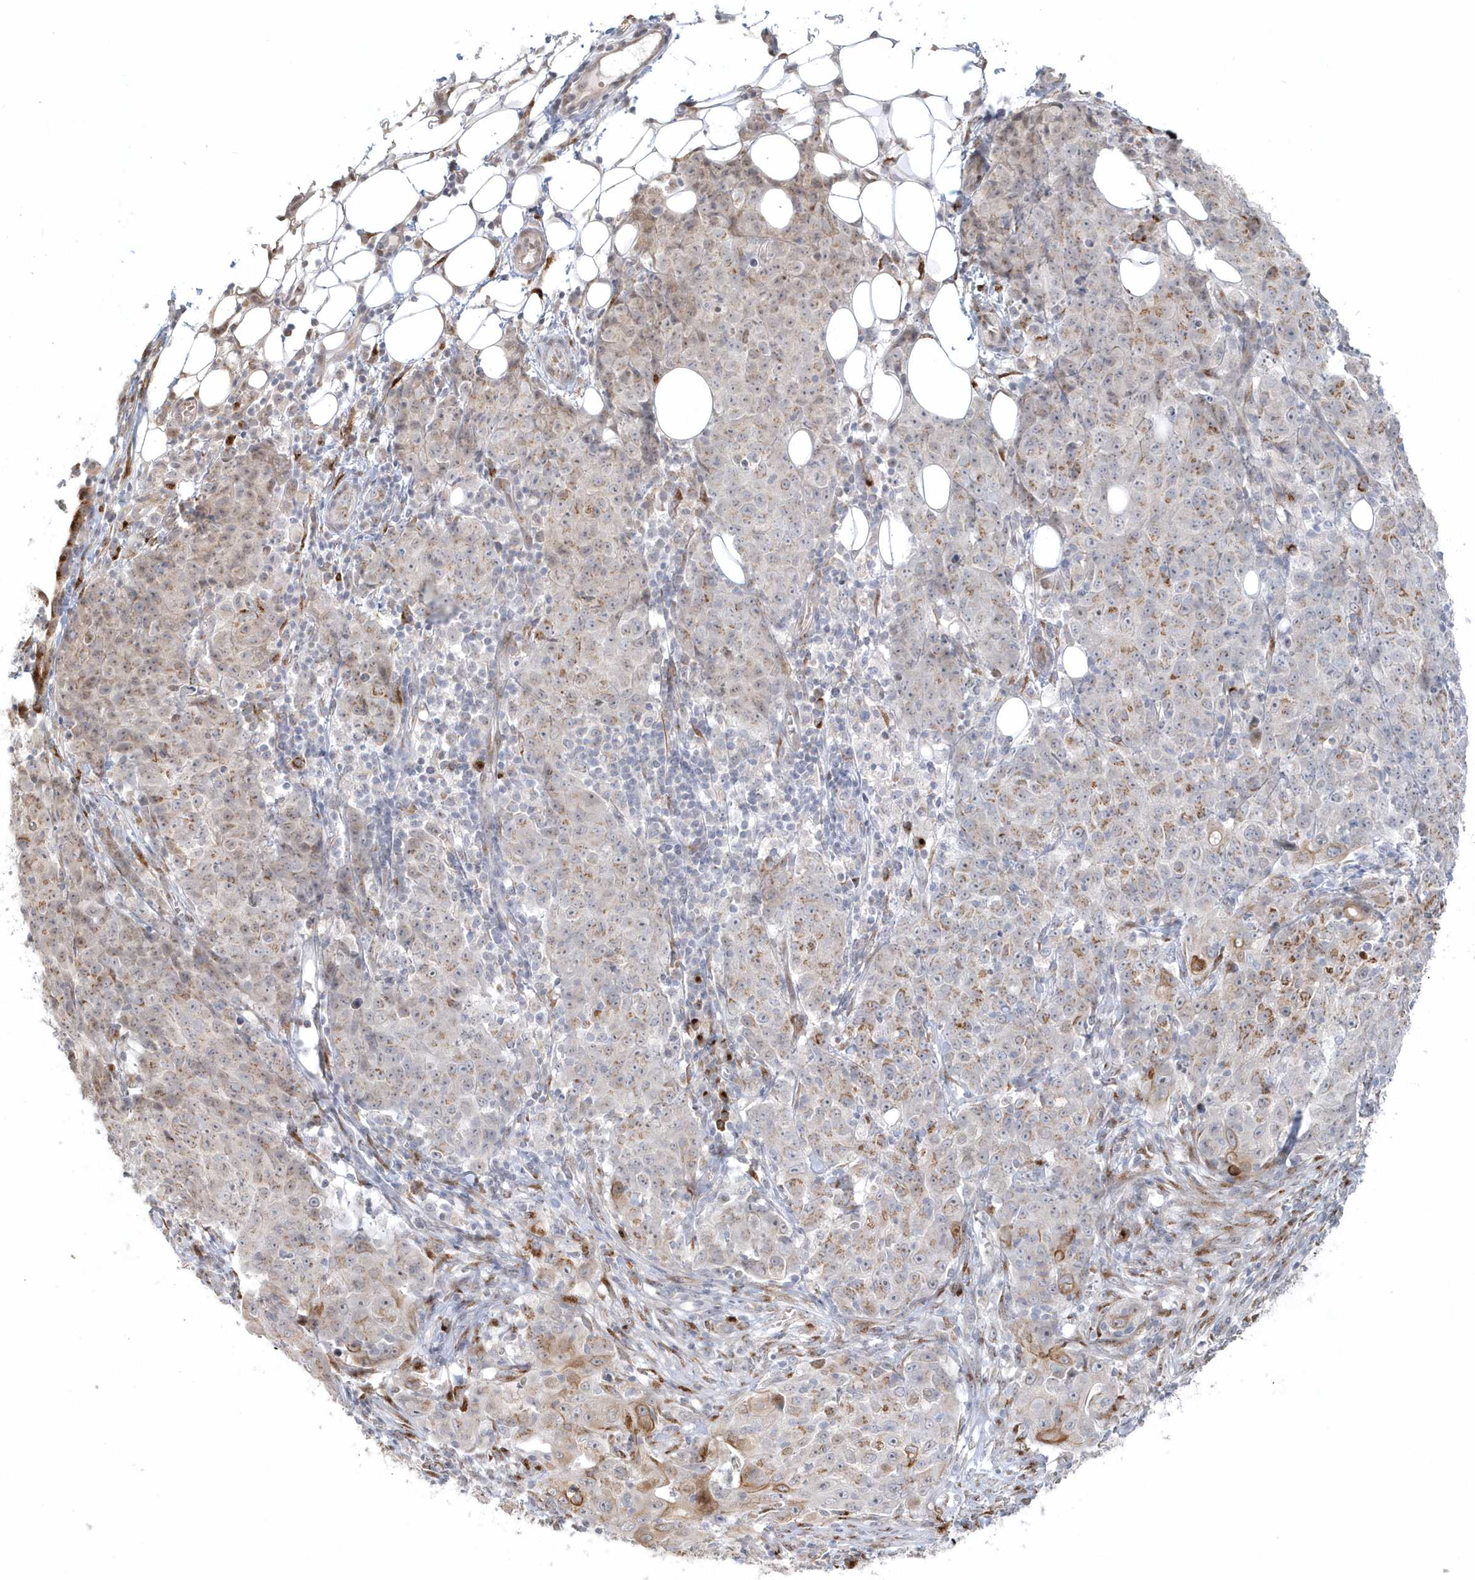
{"staining": {"intensity": "moderate", "quantity": "<25%", "location": "cytoplasmic/membranous,nuclear"}, "tissue": "ovarian cancer", "cell_type": "Tumor cells", "image_type": "cancer", "snomed": [{"axis": "morphology", "description": "Carcinoma, endometroid"}, {"axis": "topography", "description": "Ovary"}], "caption": "Ovarian cancer tissue exhibits moderate cytoplasmic/membranous and nuclear positivity in about <25% of tumor cells, visualized by immunohistochemistry.", "gene": "DHFR", "patient": {"sex": "female", "age": 42}}